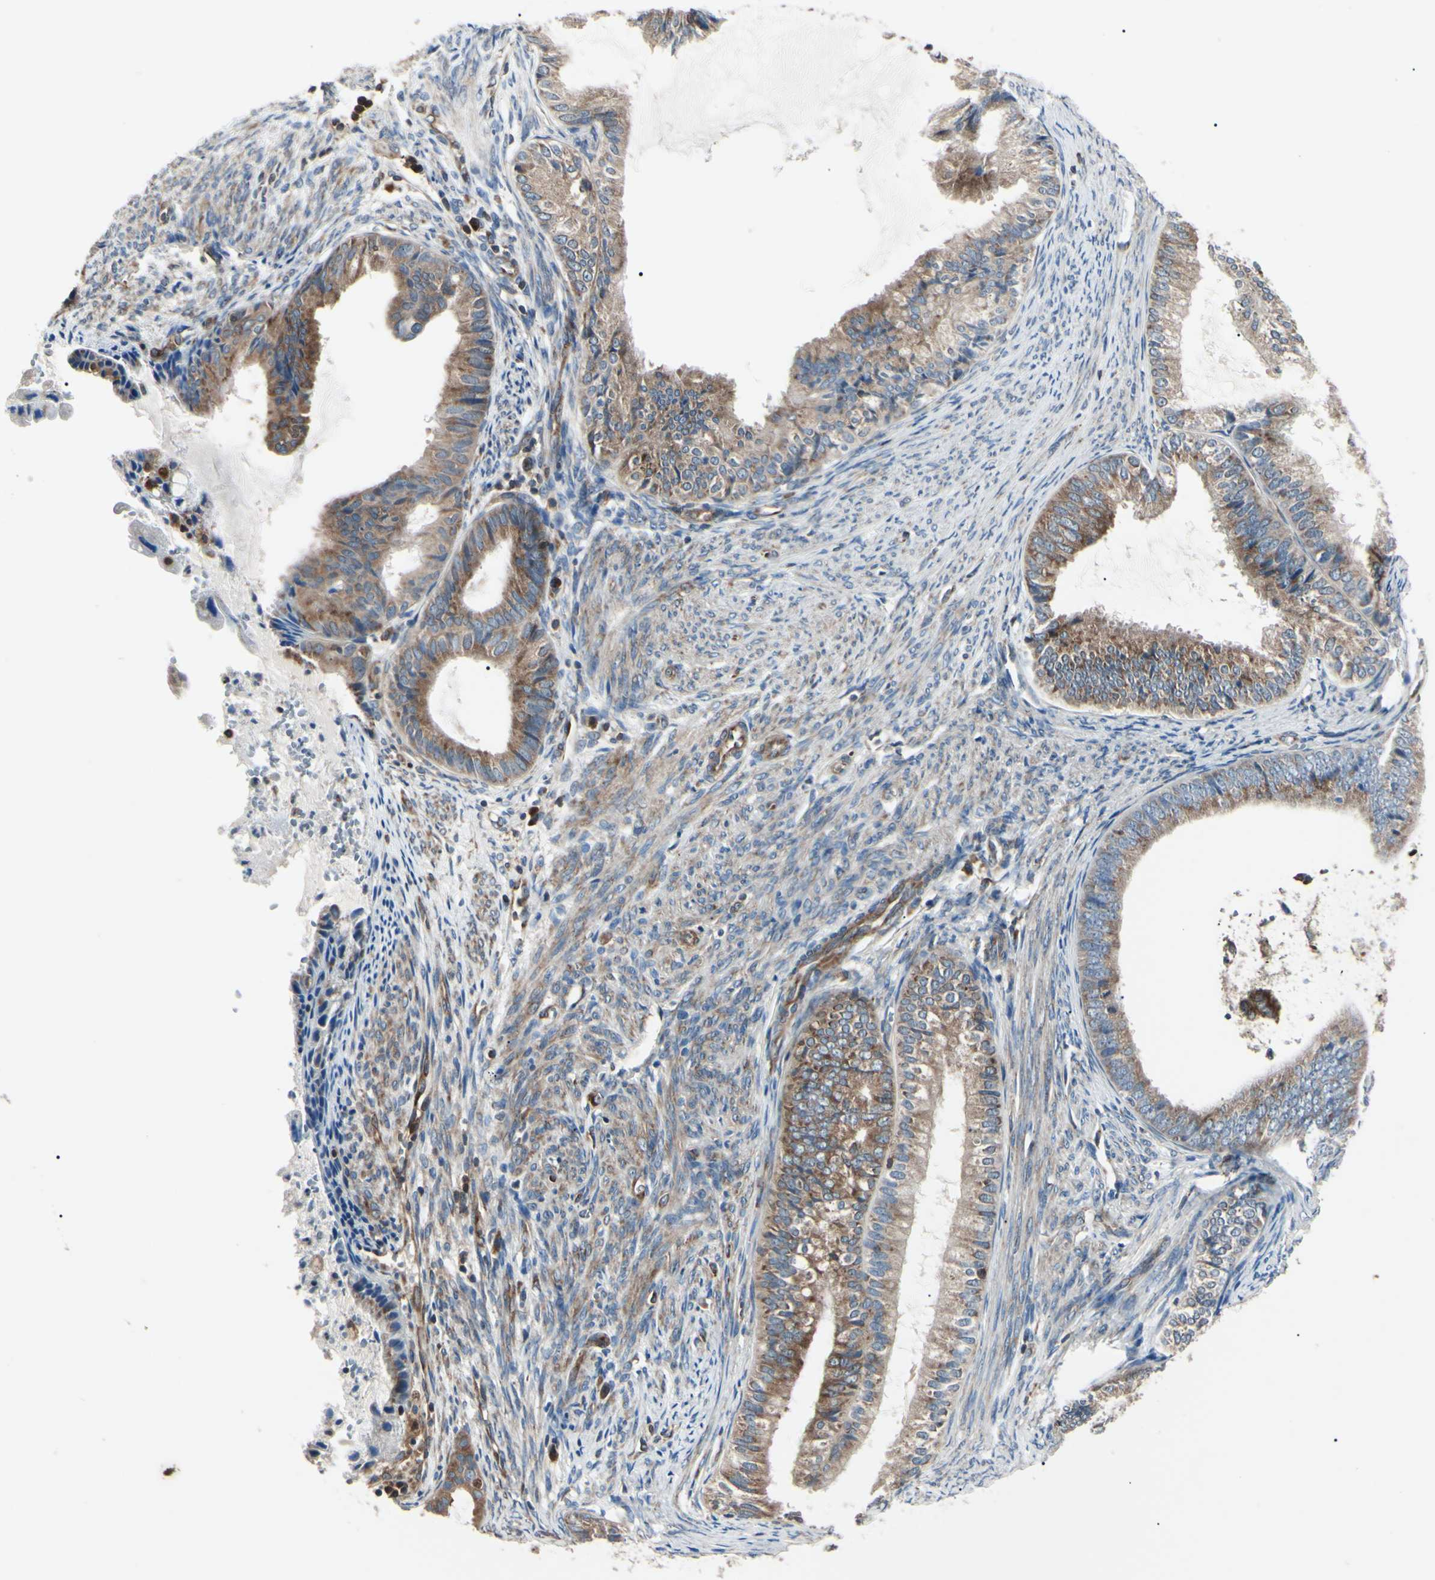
{"staining": {"intensity": "moderate", "quantity": ">75%", "location": "cytoplasmic/membranous"}, "tissue": "endometrial cancer", "cell_type": "Tumor cells", "image_type": "cancer", "snomed": [{"axis": "morphology", "description": "Adenocarcinoma, NOS"}, {"axis": "topography", "description": "Endometrium"}], "caption": "Immunohistochemistry (IHC) photomicrograph of human endometrial cancer (adenocarcinoma) stained for a protein (brown), which shows medium levels of moderate cytoplasmic/membranous expression in approximately >75% of tumor cells.", "gene": "MAPRE1", "patient": {"sex": "female", "age": 86}}